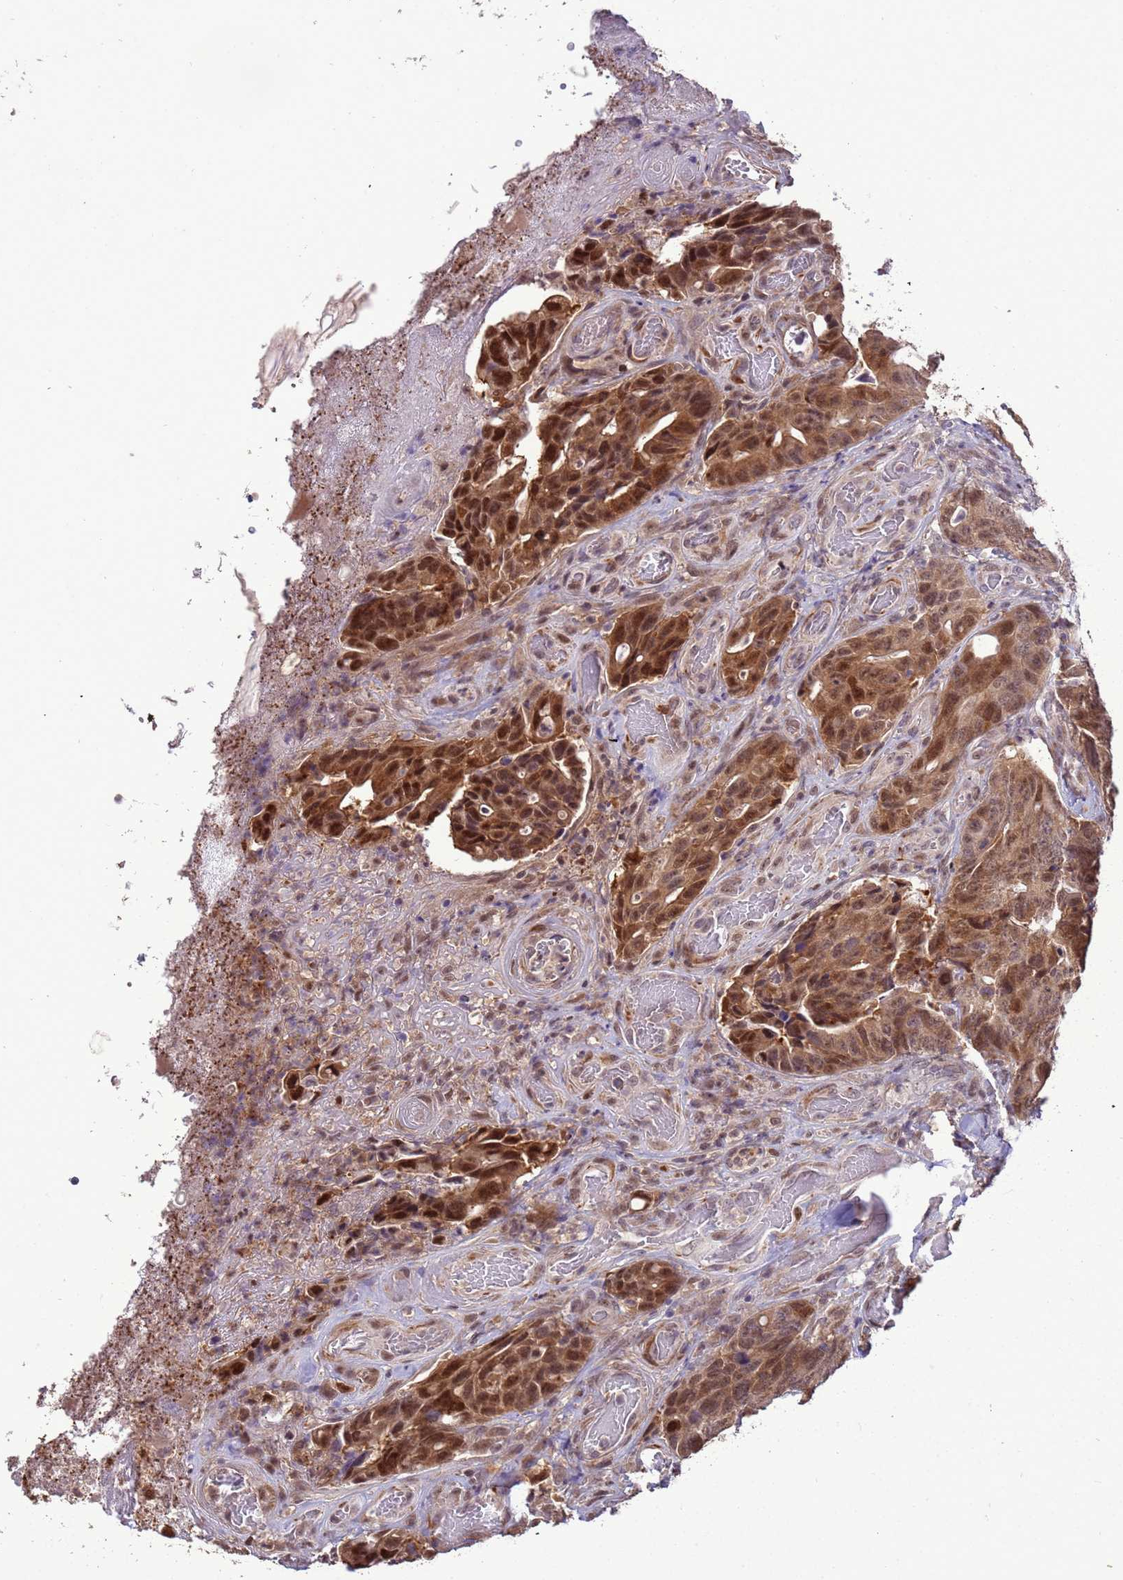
{"staining": {"intensity": "strong", "quantity": ">75%", "location": "cytoplasmic/membranous,nuclear"}, "tissue": "colorectal cancer", "cell_type": "Tumor cells", "image_type": "cancer", "snomed": [{"axis": "morphology", "description": "Adenocarcinoma, NOS"}, {"axis": "topography", "description": "Colon"}], "caption": "Colorectal cancer (adenocarcinoma) tissue displays strong cytoplasmic/membranous and nuclear positivity in approximately >75% of tumor cells", "gene": "ZBTB5", "patient": {"sex": "female", "age": 82}}